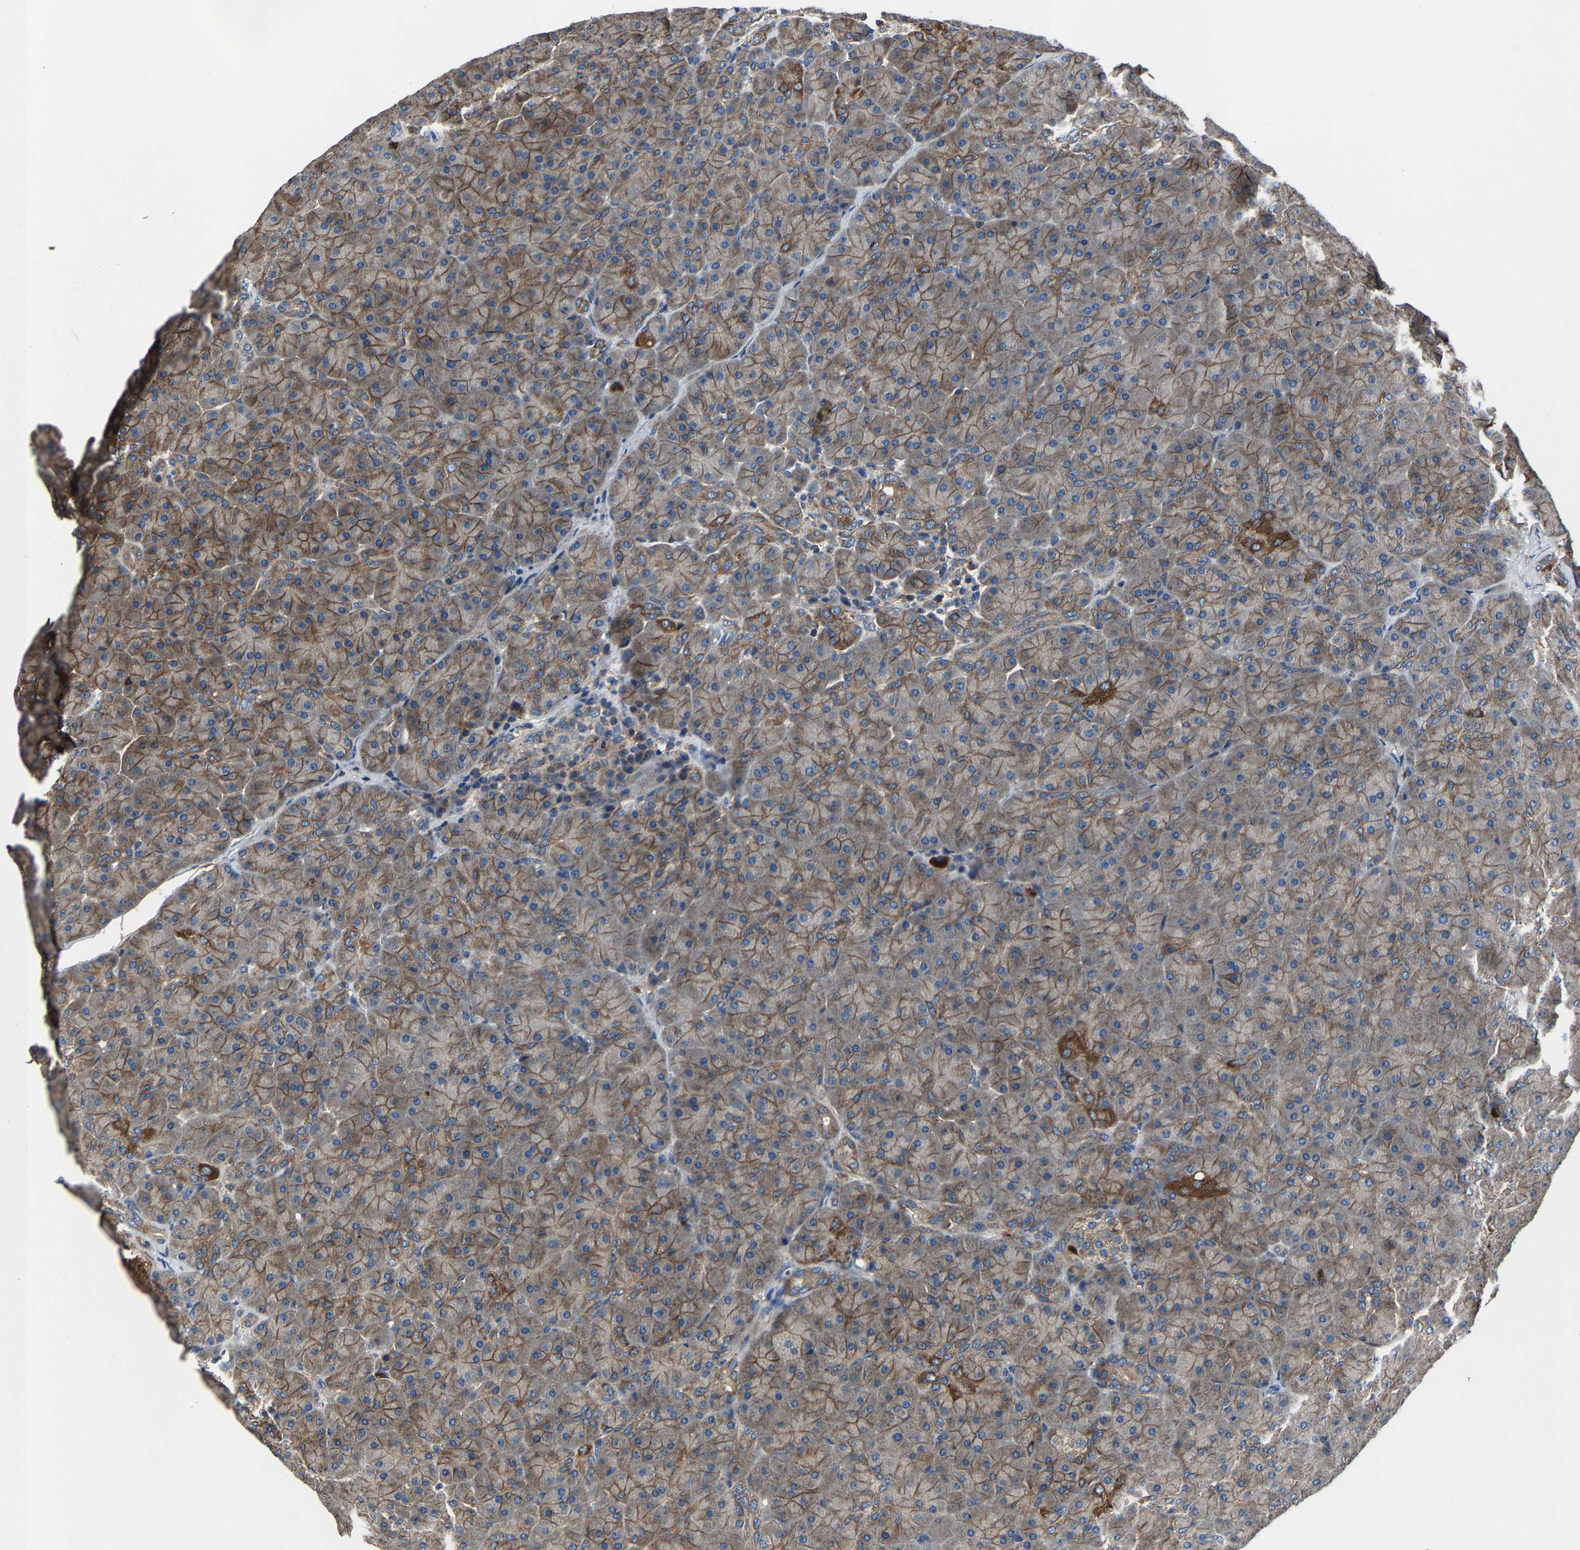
{"staining": {"intensity": "moderate", "quantity": ">75%", "location": "cytoplasmic/membranous"}, "tissue": "pancreas", "cell_type": "Exocrine glandular cells", "image_type": "normal", "snomed": [{"axis": "morphology", "description": "Normal tissue, NOS"}, {"axis": "topography", "description": "Pancreas"}], "caption": "Benign pancreas exhibits moderate cytoplasmic/membranous staining in about >75% of exocrine glandular cells, visualized by immunohistochemistry.", "gene": "KIAA1958", "patient": {"sex": "male", "age": 66}}